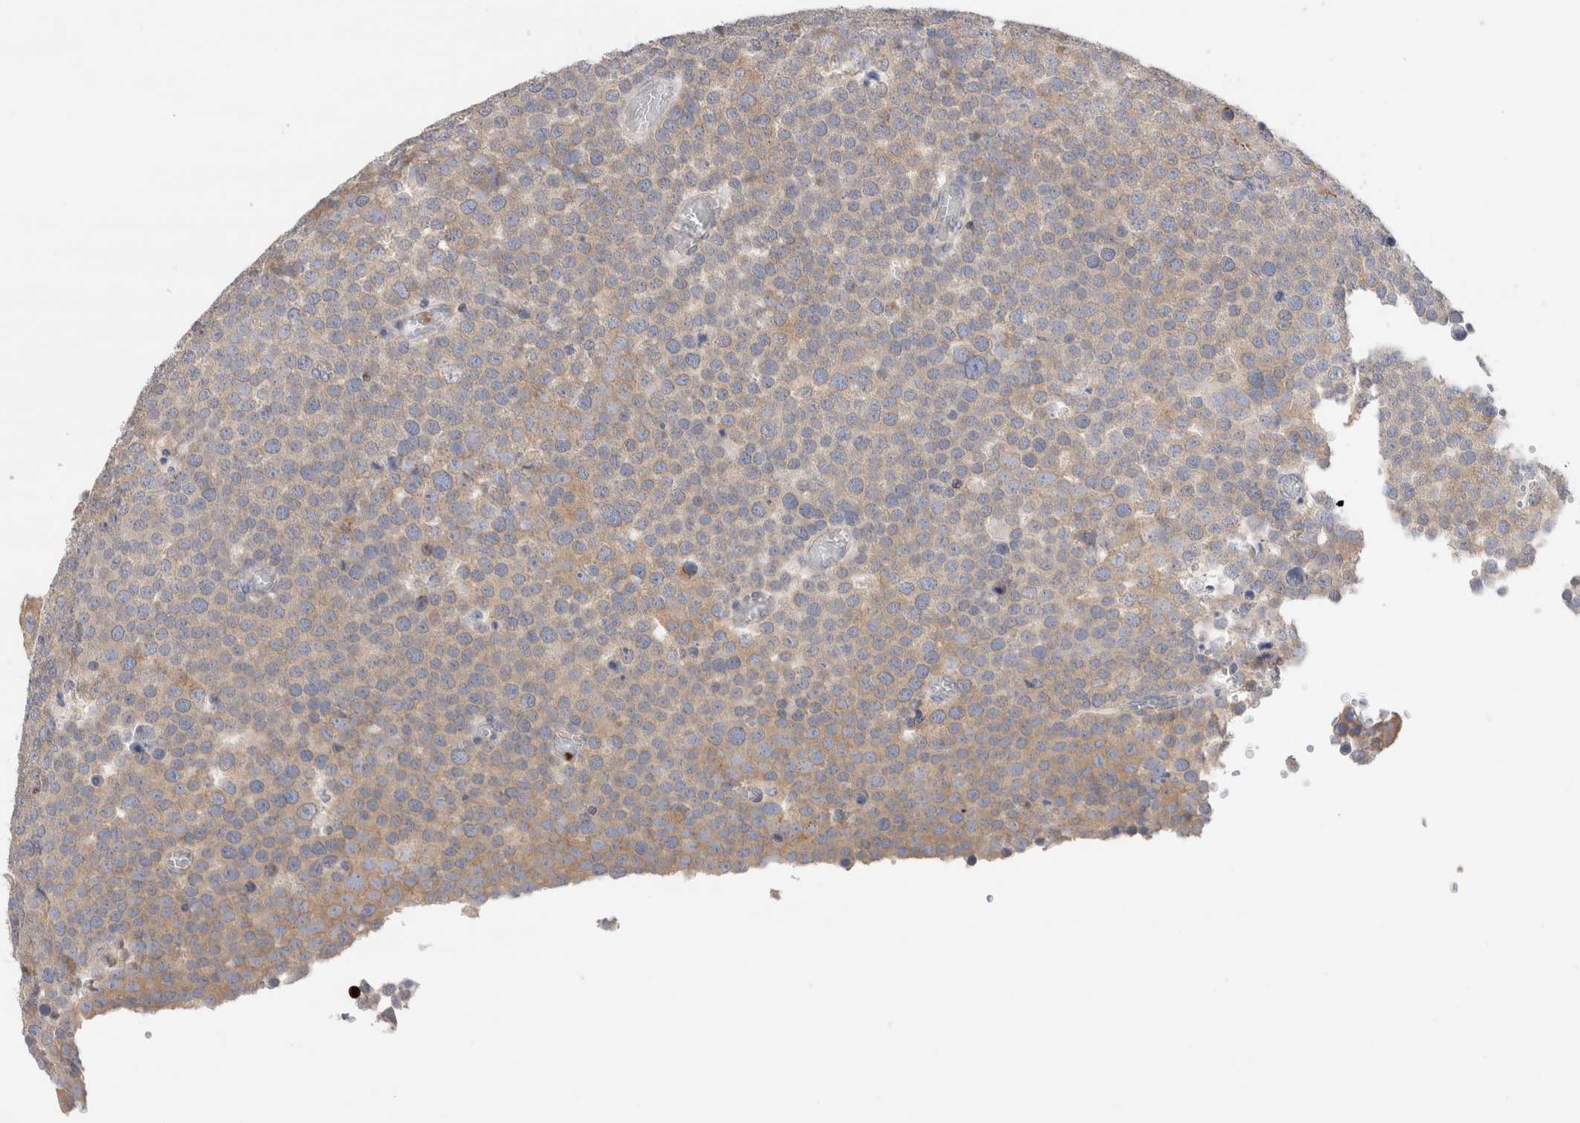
{"staining": {"intensity": "weak", "quantity": ">75%", "location": "cytoplasmic/membranous"}, "tissue": "testis cancer", "cell_type": "Tumor cells", "image_type": "cancer", "snomed": [{"axis": "morphology", "description": "Seminoma, NOS"}, {"axis": "topography", "description": "Testis"}], "caption": "Human seminoma (testis) stained with a brown dye shows weak cytoplasmic/membranous positive positivity in approximately >75% of tumor cells.", "gene": "NXT2", "patient": {"sex": "male", "age": 71}}